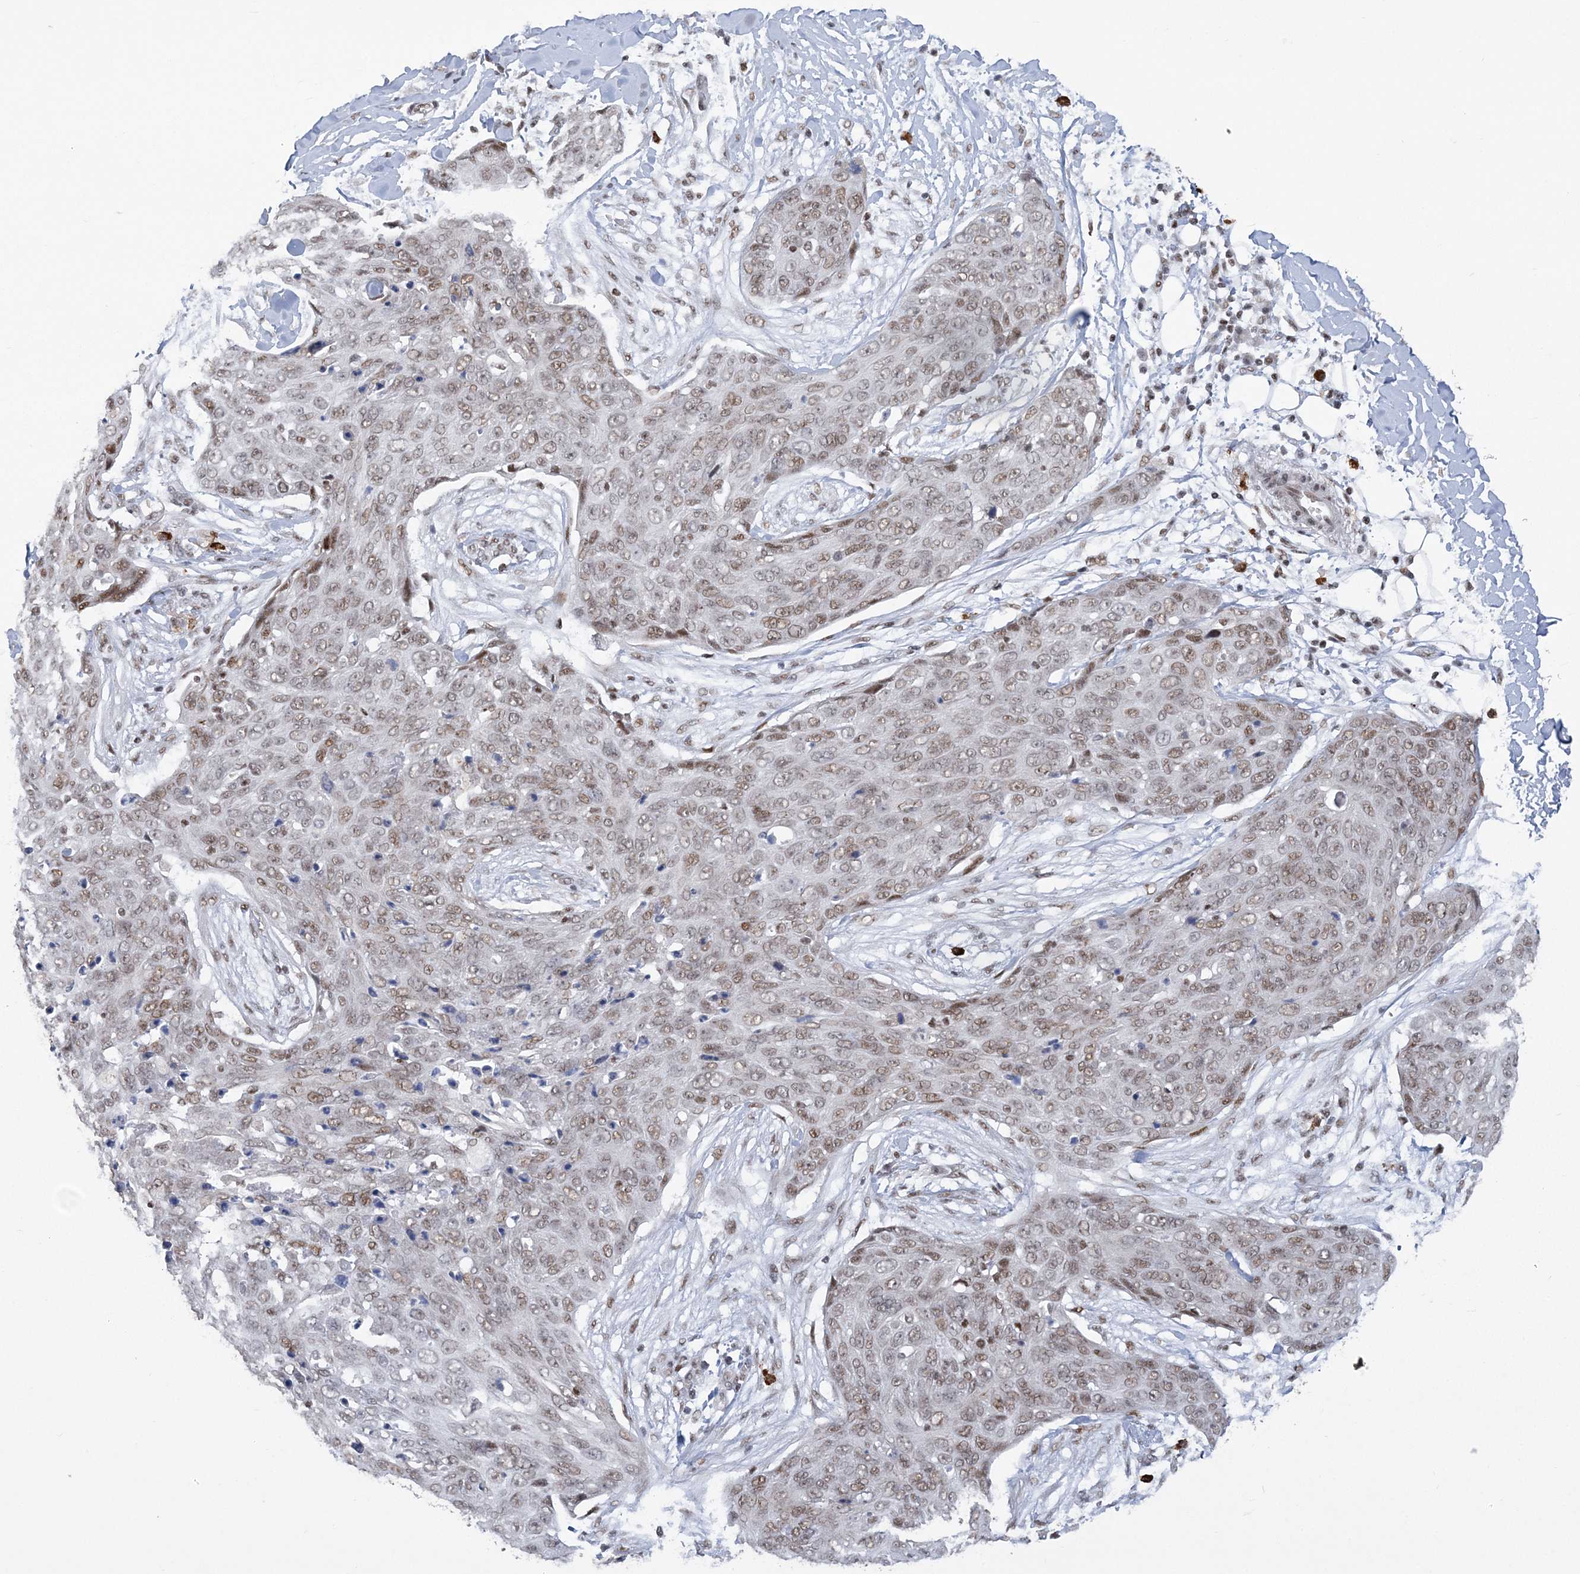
{"staining": {"intensity": "moderate", "quantity": ">75%", "location": "nuclear"}, "tissue": "skin cancer", "cell_type": "Tumor cells", "image_type": "cancer", "snomed": [{"axis": "morphology", "description": "Squamous cell carcinoma in situ, NOS"}, {"axis": "morphology", "description": "Squamous cell carcinoma, NOS"}, {"axis": "topography", "description": "Skin"}], "caption": "High-magnification brightfield microscopy of skin squamous cell carcinoma stained with DAB (brown) and counterstained with hematoxylin (blue). tumor cells exhibit moderate nuclear staining is appreciated in about>75% of cells.", "gene": "ZBTB7A", "patient": {"sex": "male", "age": 93}}